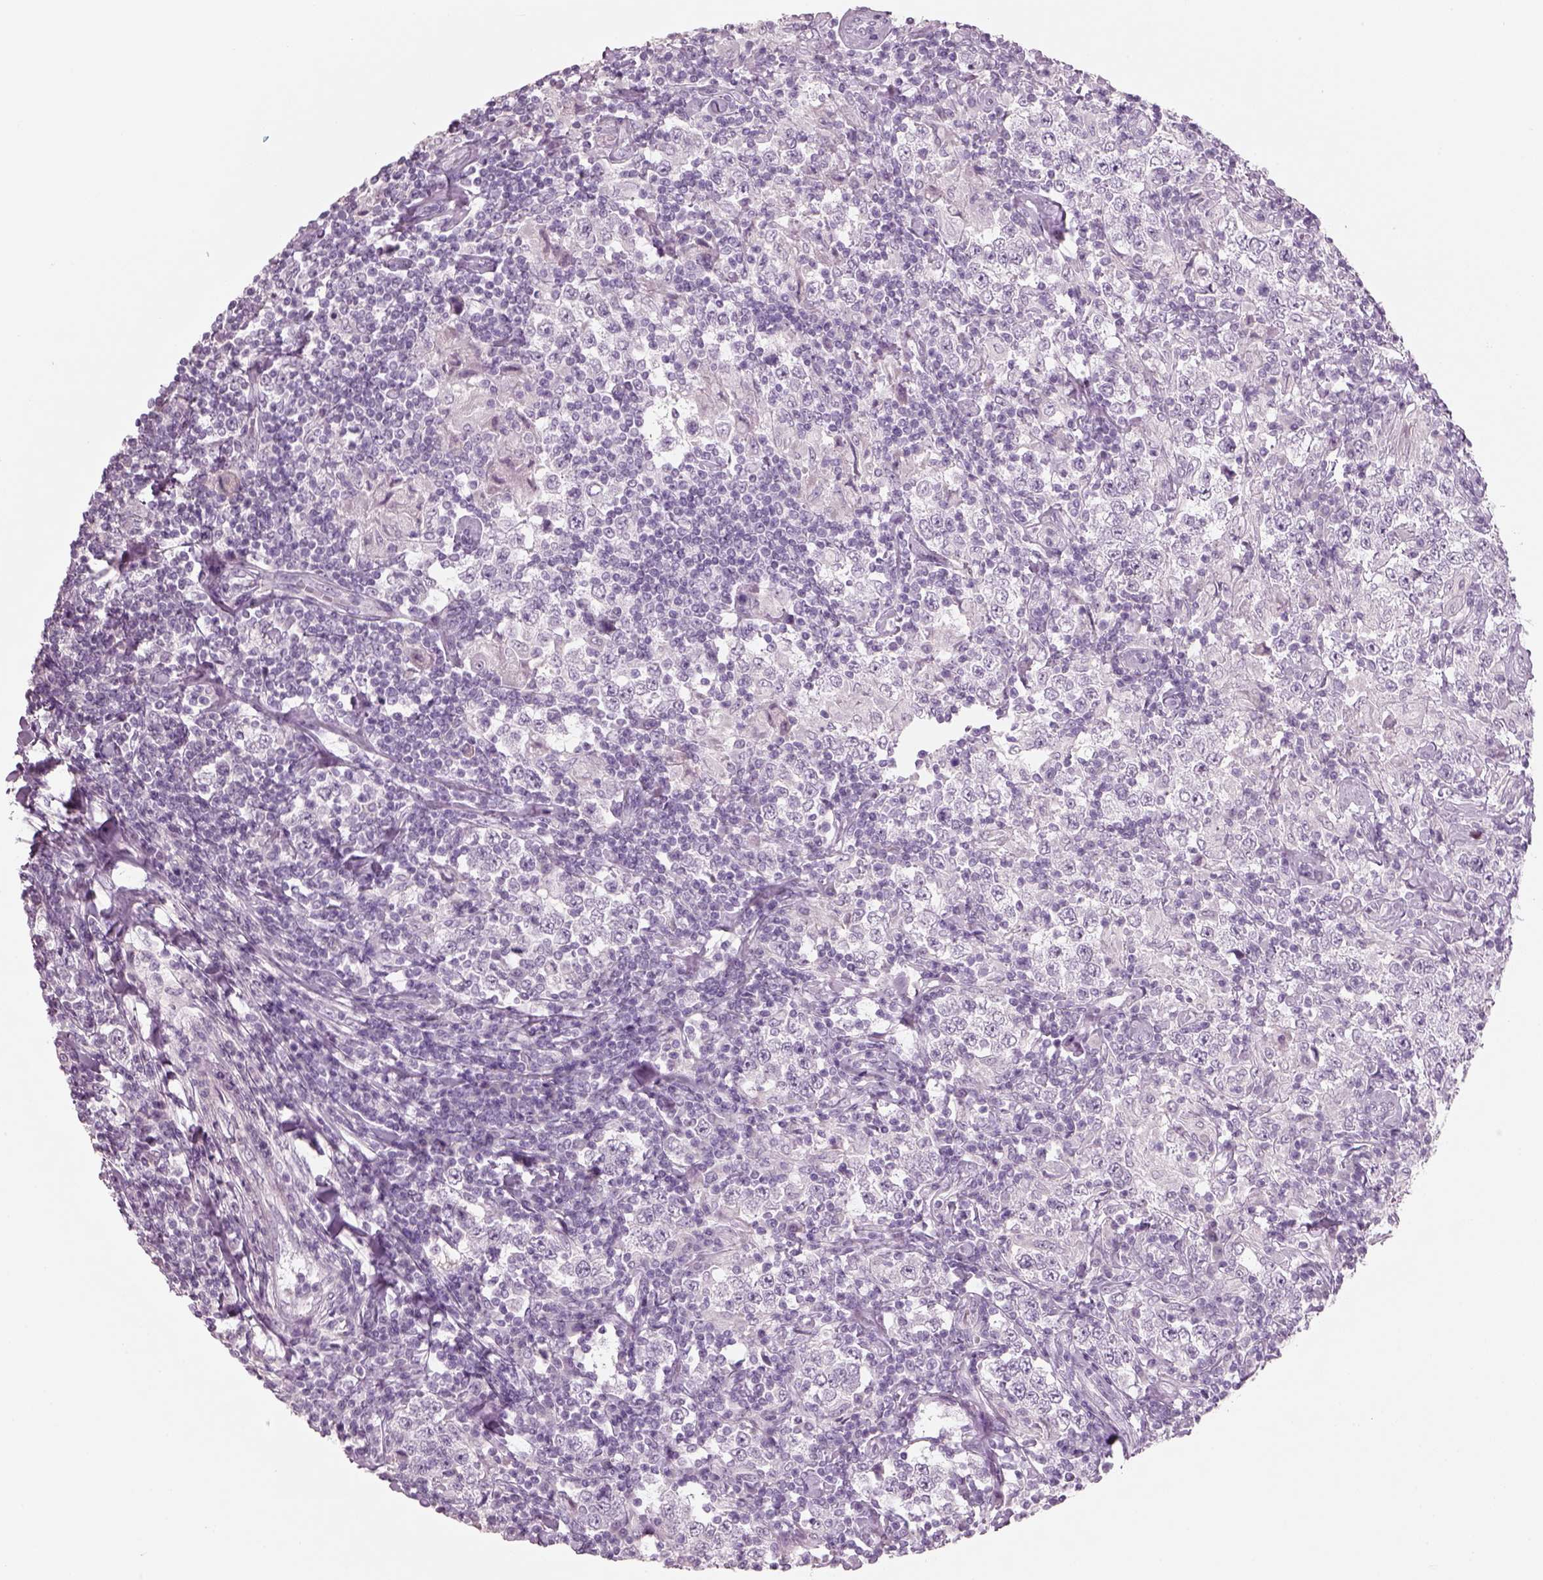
{"staining": {"intensity": "negative", "quantity": "none", "location": "none"}, "tissue": "testis cancer", "cell_type": "Tumor cells", "image_type": "cancer", "snomed": [{"axis": "morphology", "description": "Seminoma, NOS"}, {"axis": "morphology", "description": "Carcinoma, Embryonal, NOS"}, {"axis": "topography", "description": "Testis"}], "caption": "This is a histopathology image of immunohistochemistry staining of seminoma (testis), which shows no positivity in tumor cells.", "gene": "SLC6A2", "patient": {"sex": "male", "age": 41}}